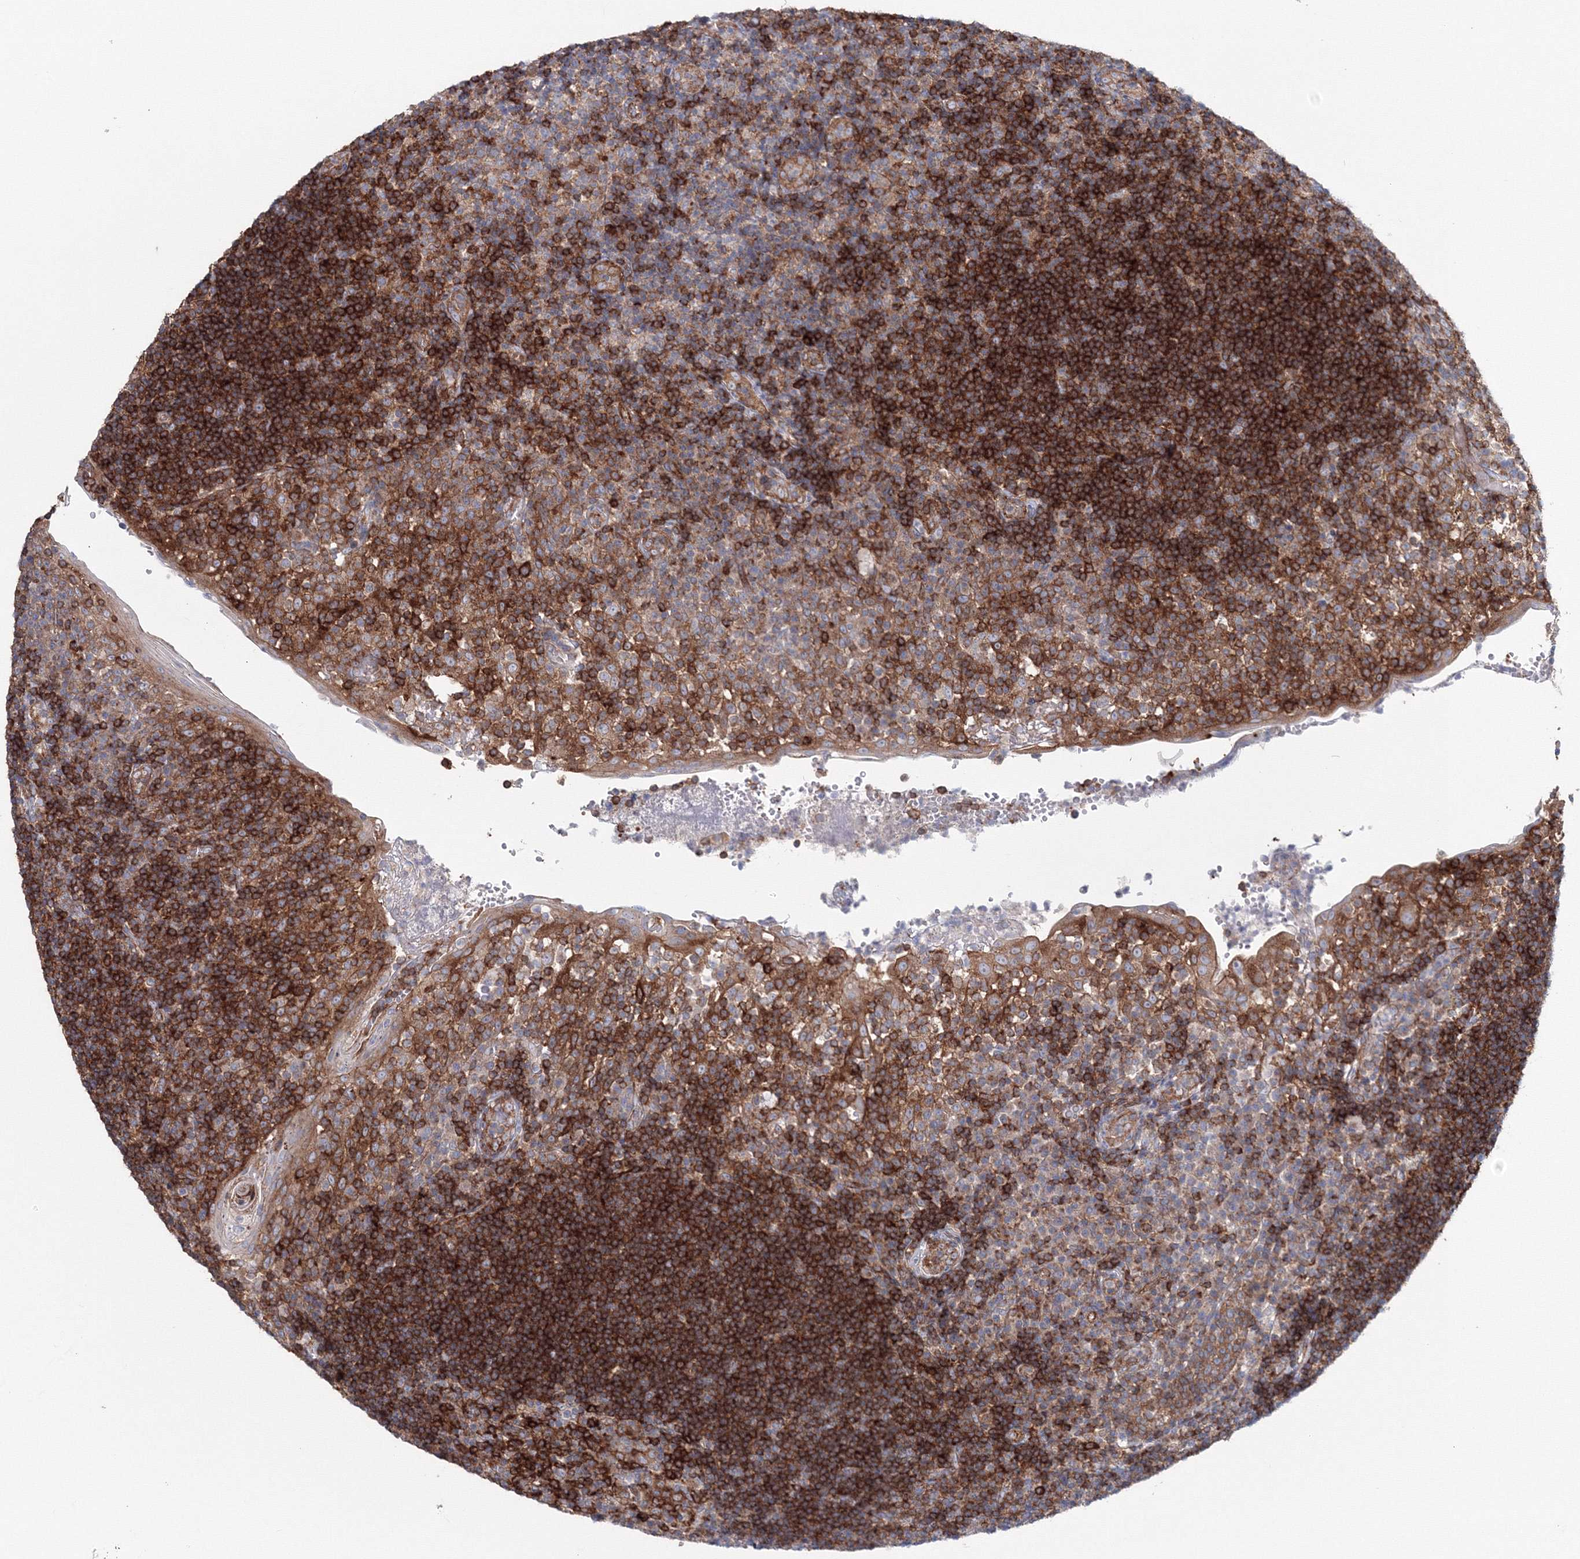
{"staining": {"intensity": "strong", "quantity": ">75%", "location": "cytoplasmic/membranous"}, "tissue": "tonsil", "cell_type": "Germinal center cells", "image_type": "normal", "snomed": [{"axis": "morphology", "description": "Normal tissue, NOS"}, {"axis": "topography", "description": "Tonsil"}], "caption": "Germinal center cells show strong cytoplasmic/membranous expression in about >75% of cells in normal tonsil.", "gene": "GGA2", "patient": {"sex": "female", "age": 40}}